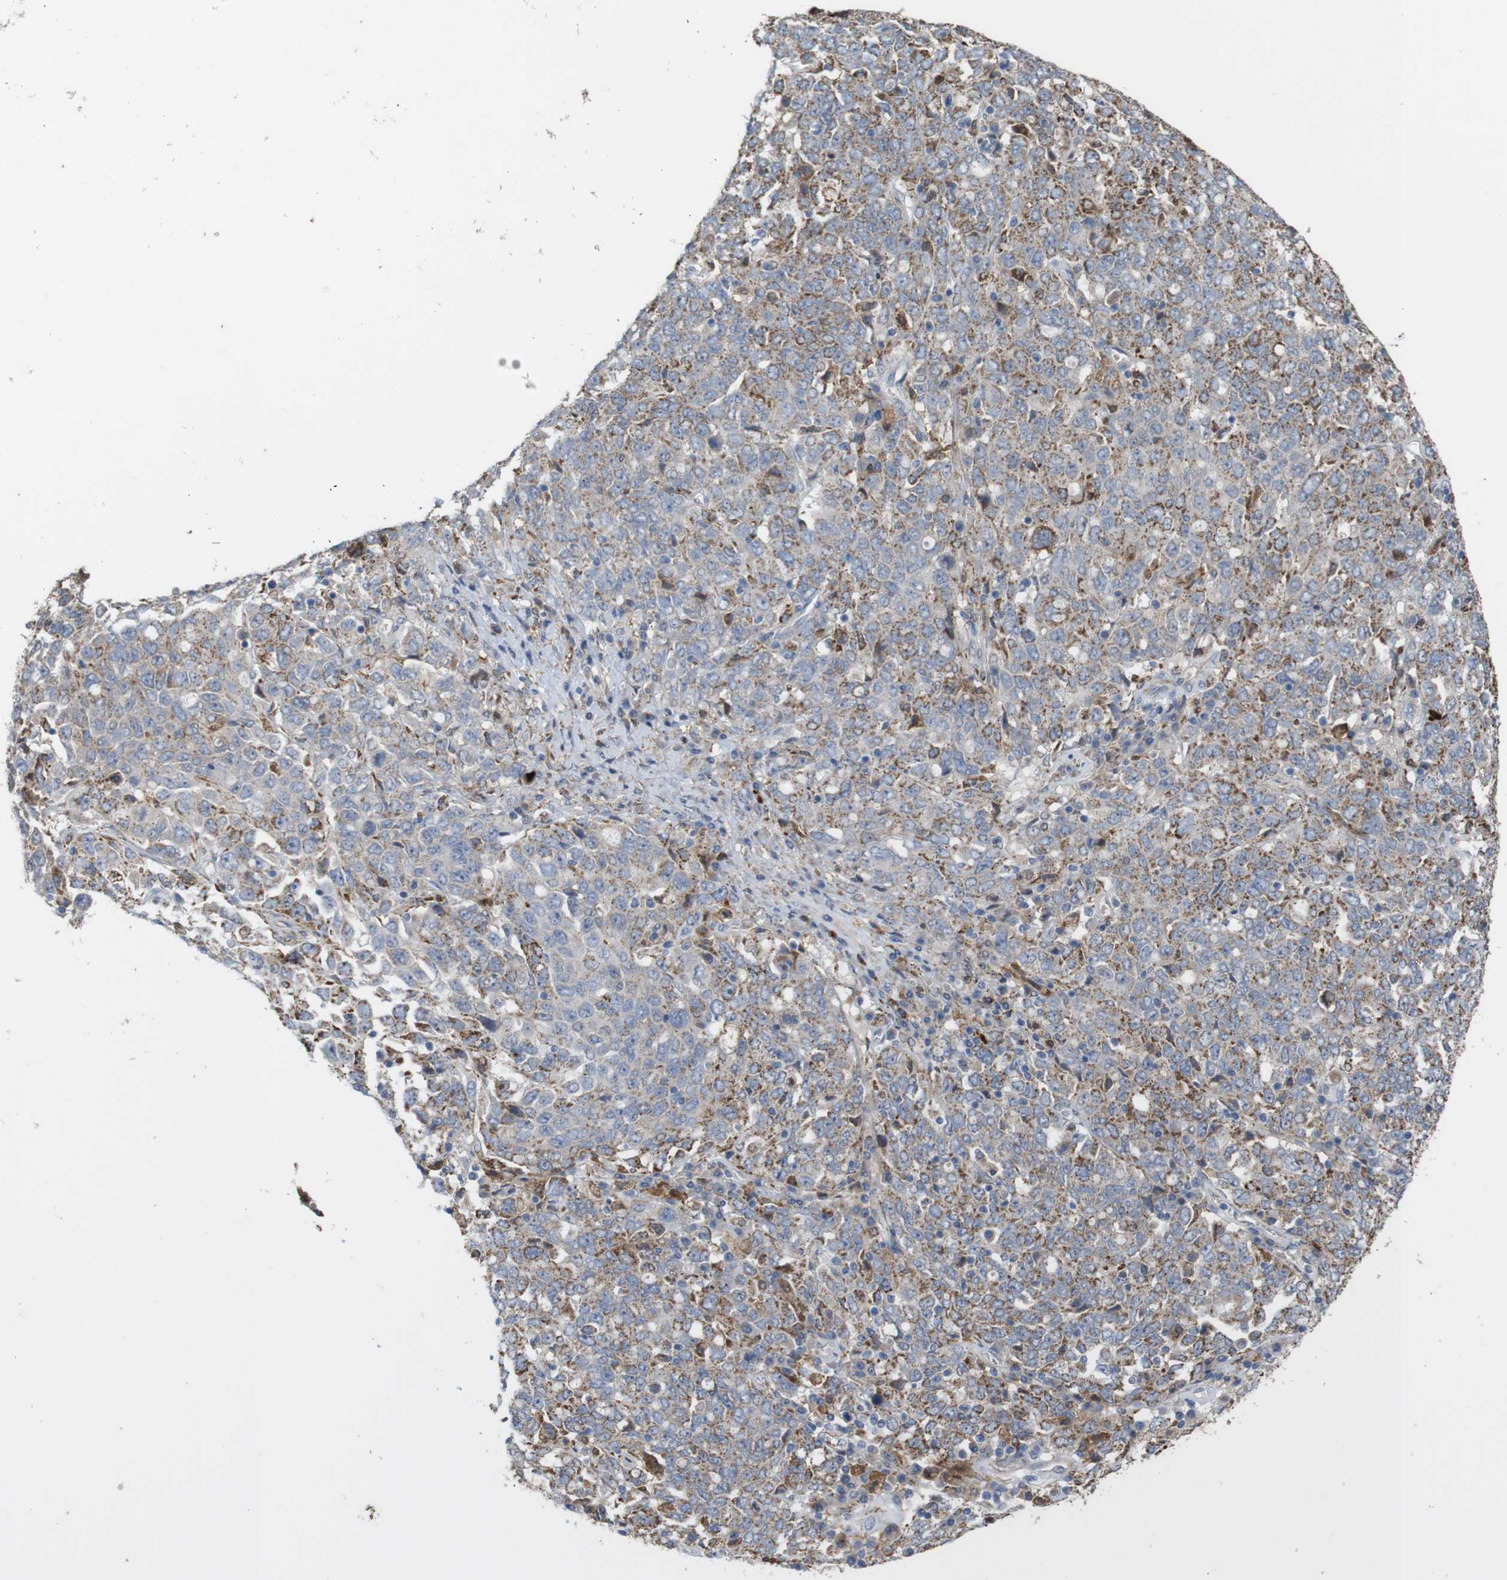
{"staining": {"intensity": "moderate", "quantity": "25%-75%", "location": "cytoplasmic/membranous"}, "tissue": "ovarian cancer", "cell_type": "Tumor cells", "image_type": "cancer", "snomed": [{"axis": "morphology", "description": "Carcinoma, endometroid"}, {"axis": "topography", "description": "Ovary"}], "caption": "DAB immunohistochemical staining of endometroid carcinoma (ovarian) reveals moderate cytoplasmic/membranous protein staining in about 25%-75% of tumor cells.", "gene": "PTPRR", "patient": {"sex": "female", "age": 62}}